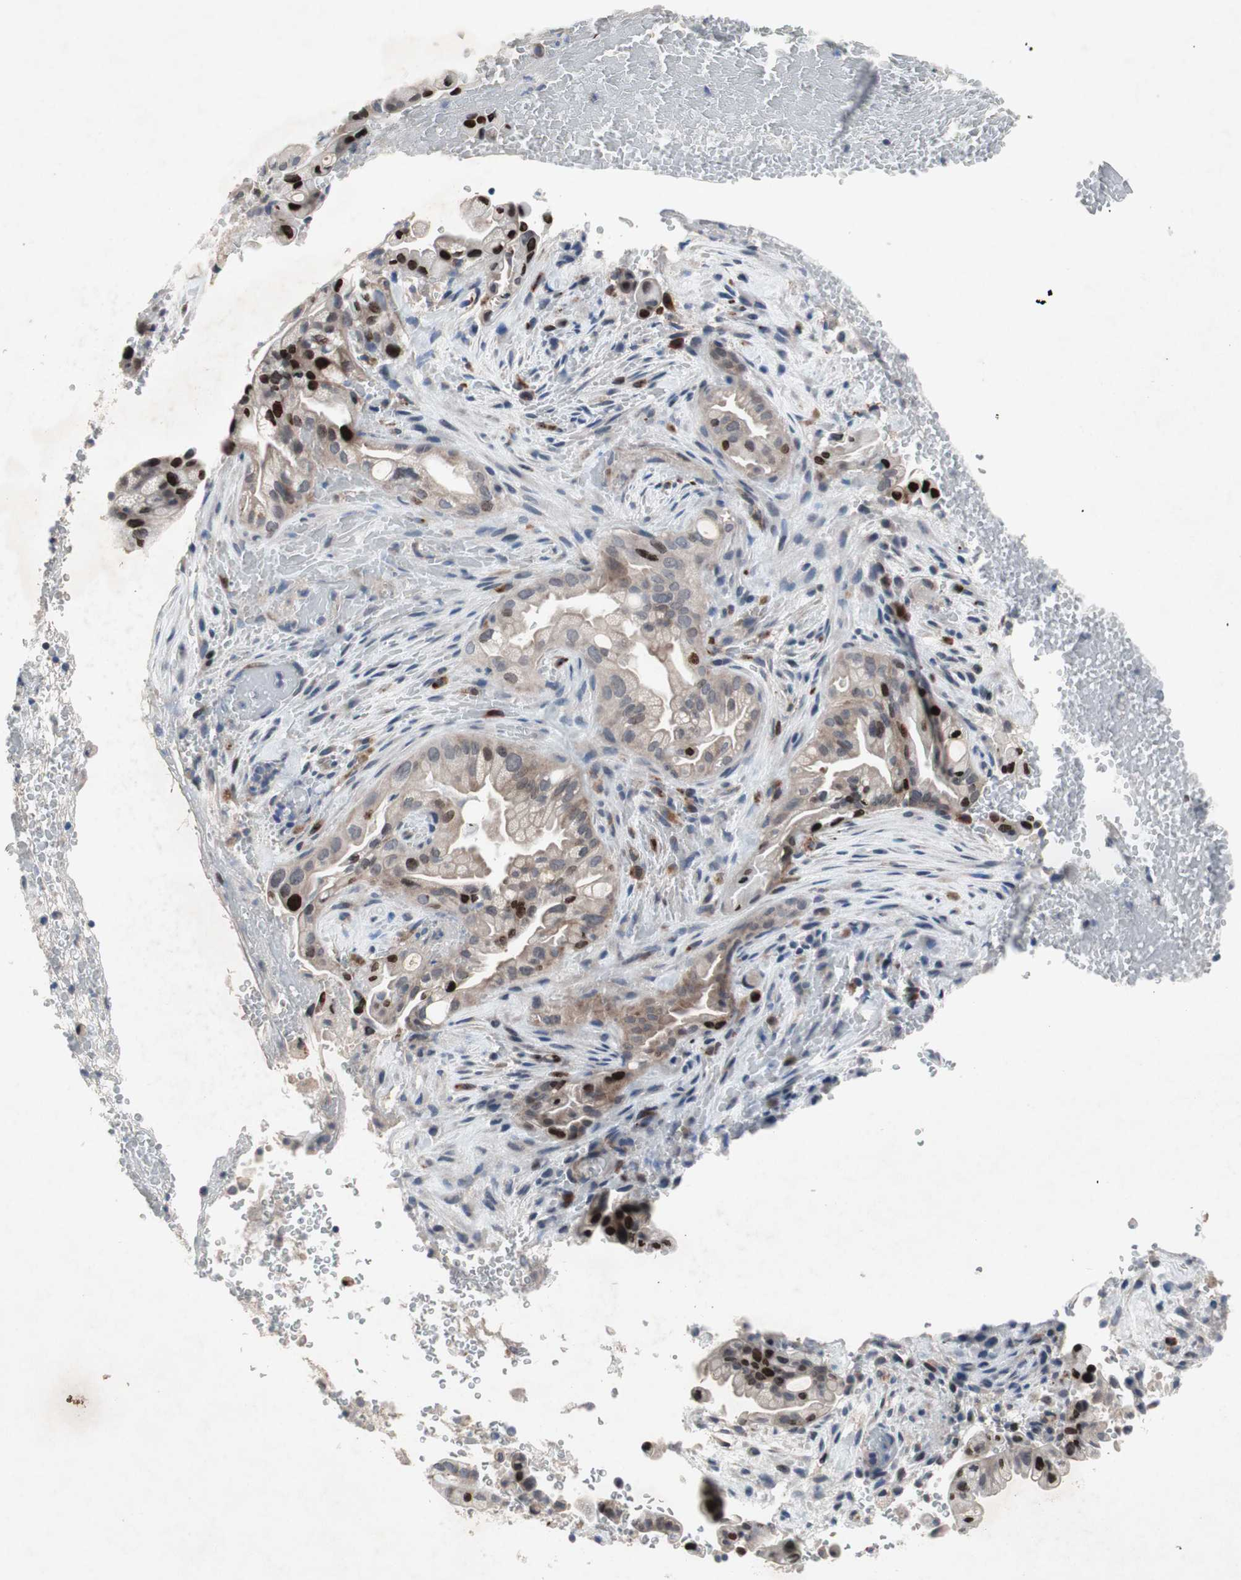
{"staining": {"intensity": "moderate", "quantity": "25%-75%", "location": "cytoplasmic/membranous,nuclear"}, "tissue": "liver cancer", "cell_type": "Tumor cells", "image_type": "cancer", "snomed": [{"axis": "morphology", "description": "Cholangiocarcinoma"}, {"axis": "topography", "description": "Liver"}], "caption": "This is a histology image of immunohistochemistry staining of liver cancer (cholangiocarcinoma), which shows moderate staining in the cytoplasmic/membranous and nuclear of tumor cells.", "gene": "MUTYH", "patient": {"sex": "female", "age": 68}}